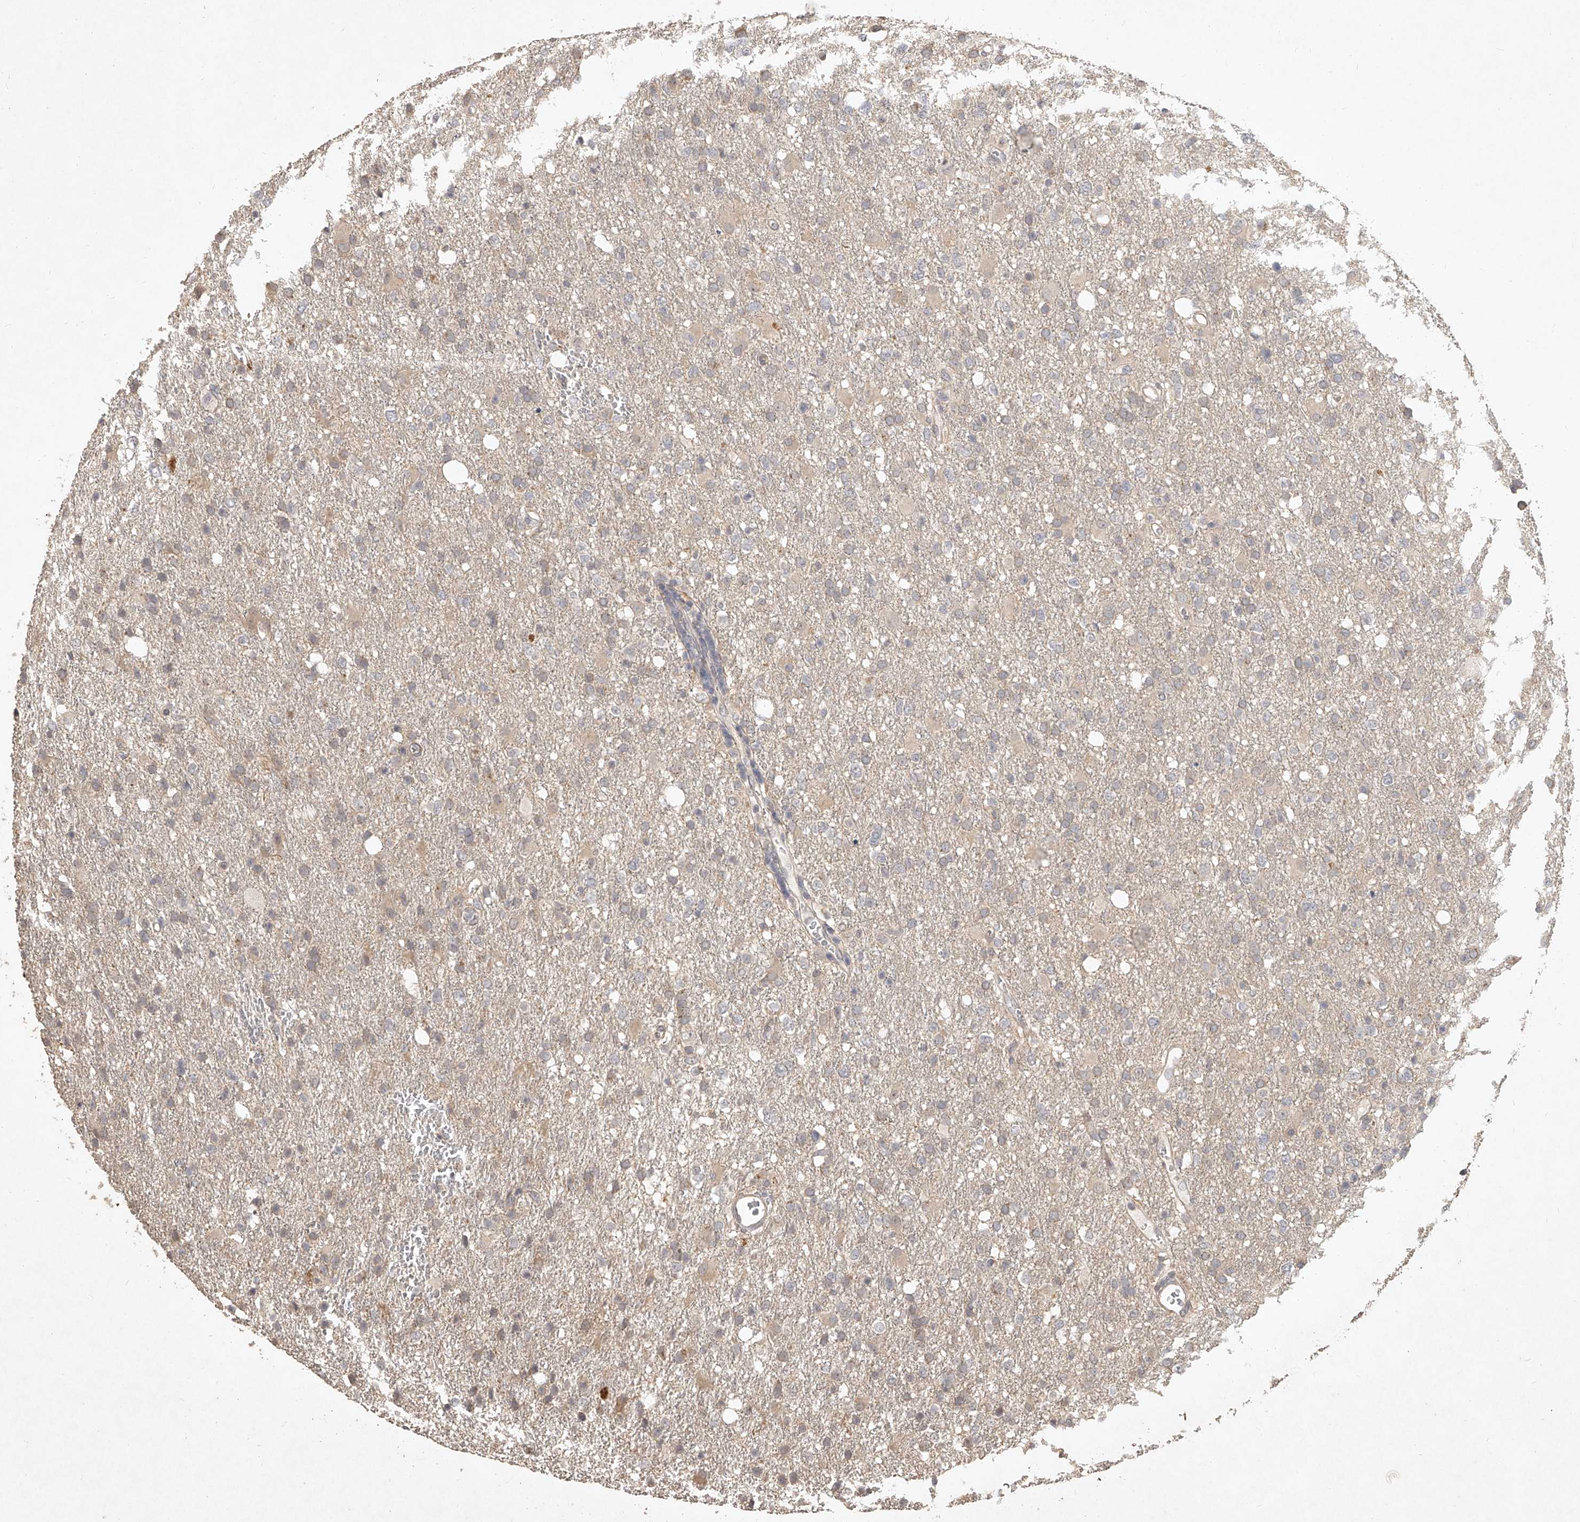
{"staining": {"intensity": "weak", "quantity": "<25%", "location": "cytoplasmic/membranous"}, "tissue": "glioma", "cell_type": "Tumor cells", "image_type": "cancer", "snomed": [{"axis": "morphology", "description": "Glioma, malignant, High grade"}, {"axis": "topography", "description": "Brain"}], "caption": "This is a photomicrograph of immunohistochemistry (IHC) staining of malignant high-grade glioma, which shows no expression in tumor cells. (DAB immunohistochemistry (IHC), high magnification).", "gene": "SLC37A1", "patient": {"sex": "female", "age": 57}}